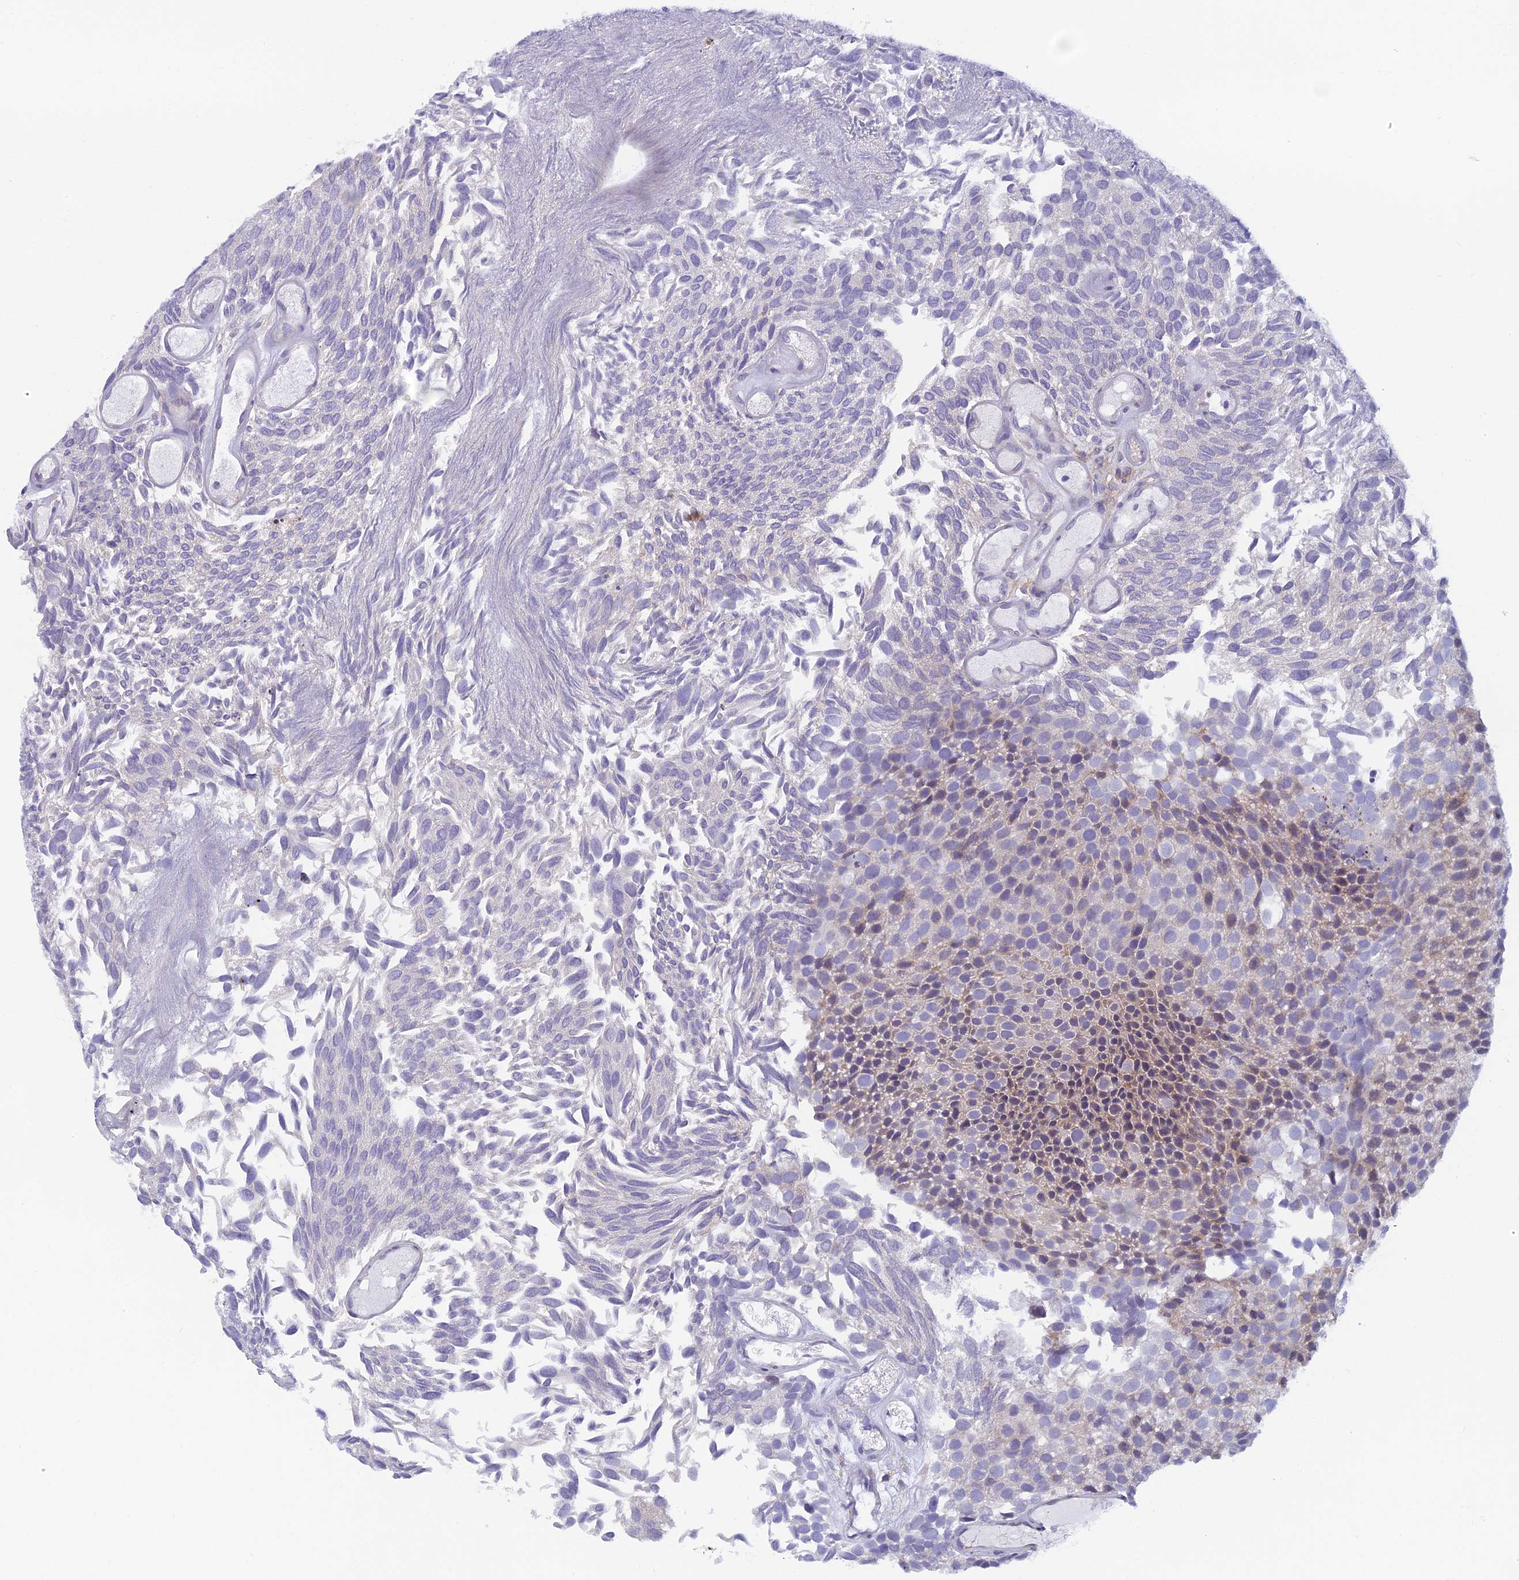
{"staining": {"intensity": "negative", "quantity": "none", "location": "none"}, "tissue": "urothelial cancer", "cell_type": "Tumor cells", "image_type": "cancer", "snomed": [{"axis": "morphology", "description": "Urothelial carcinoma, Low grade"}, {"axis": "topography", "description": "Urinary bladder"}], "caption": "Immunohistochemistry (IHC) histopathology image of neoplastic tissue: urothelial cancer stained with DAB (3,3'-diaminobenzidine) exhibits no significant protein staining in tumor cells.", "gene": "DDX51", "patient": {"sex": "male", "age": 89}}